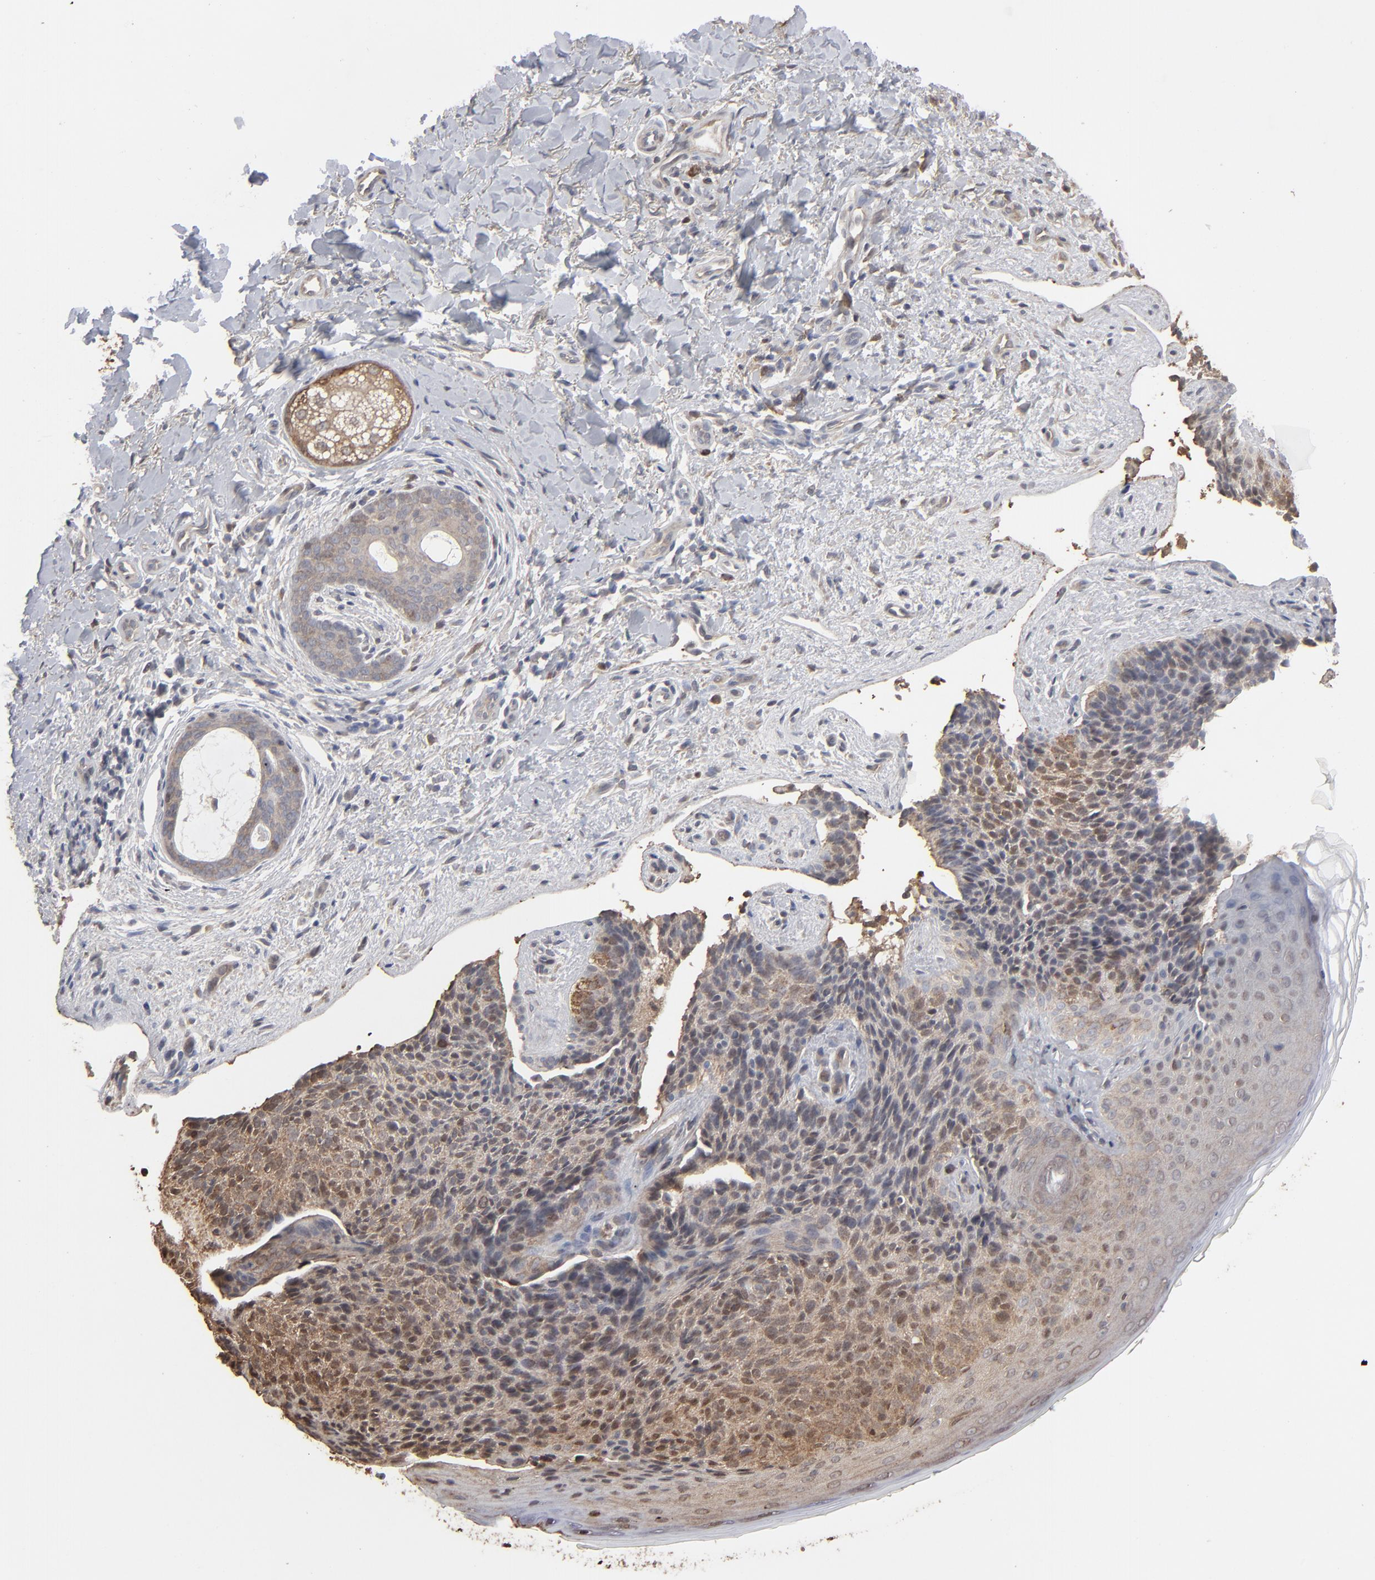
{"staining": {"intensity": "moderate", "quantity": "25%-75%", "location": "cytoplasmic/membranous,nuclear"}, "tissue": "skin cancer", "cell_type": "Tumor cells", "image_type": "cancer", "snomed": [{"axis": "morphology", "description": "Basal cell carcinoma"}, {"axis": "topography", "description": "Skin"}], "caption": "About 25%-75% of tumor cells in human skin cancer (basal cell carcinoma) exhibit moderate cytoplasmic/membranous and nuclear protein staining as visualized by brown immunohistochemical staining.", "gene": "NME1-NME2", "patient": {"sex": "female", "age": 78}}